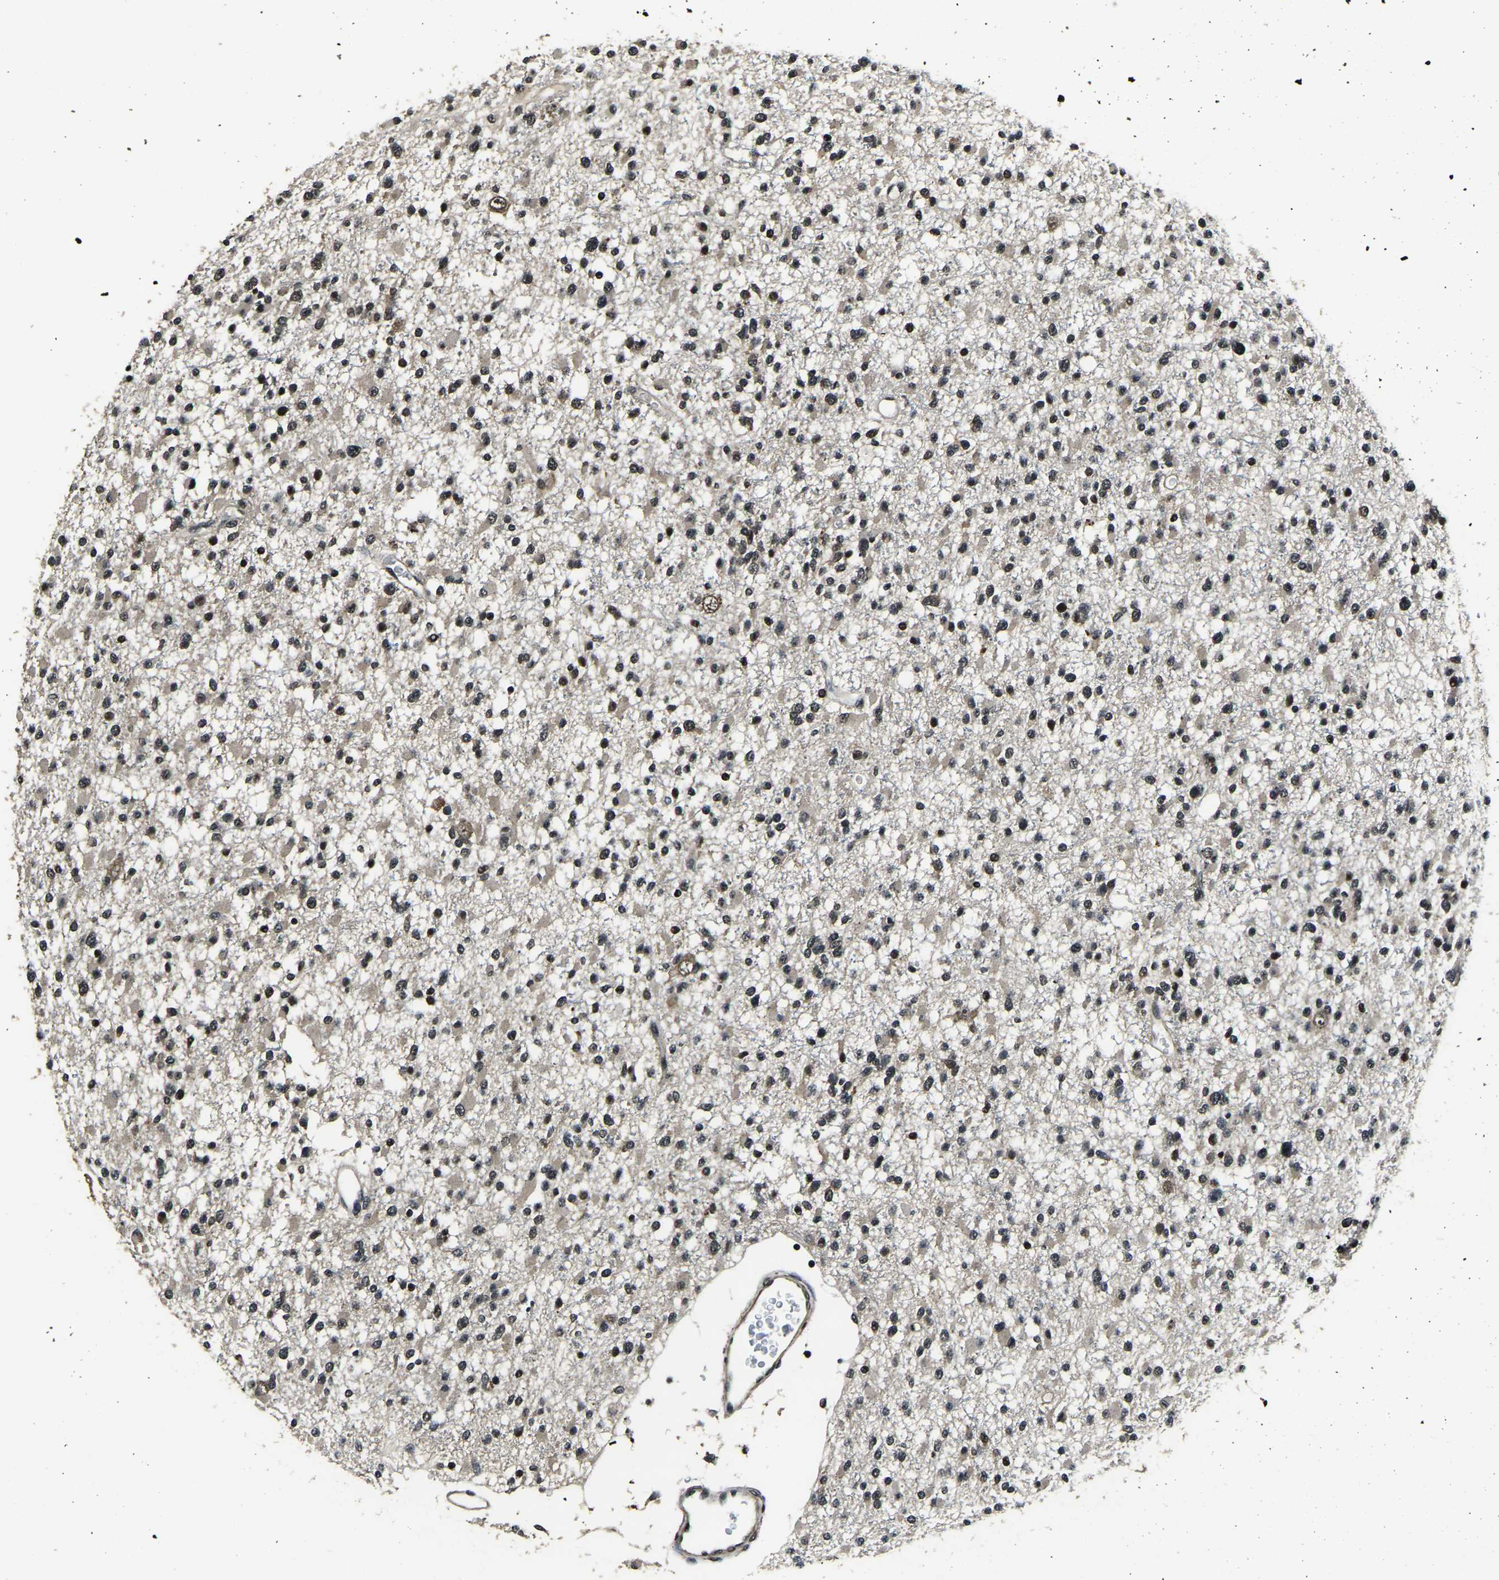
{"staining": {"intensity": "negative", "quantity": "none", "location": "none"}, "tissue": "glioma", "cell_type": "Tumor cells", "image_type": "cancer", "snomed": [{"axis": "morphology", "description": "Glioma, malignant, Low grade"}, {"axis": "topography", "description": "Brain"}], "caption": "A high-resolution histopathology image shows IHC staining of glioma, which reveals no significant expression in tumor cells. (DAB immunohistochemistry visualized using brightfield microscopy, high magnification).", "gene": "ANKIB1", "patient": {"sex": "female", "age": 22}}